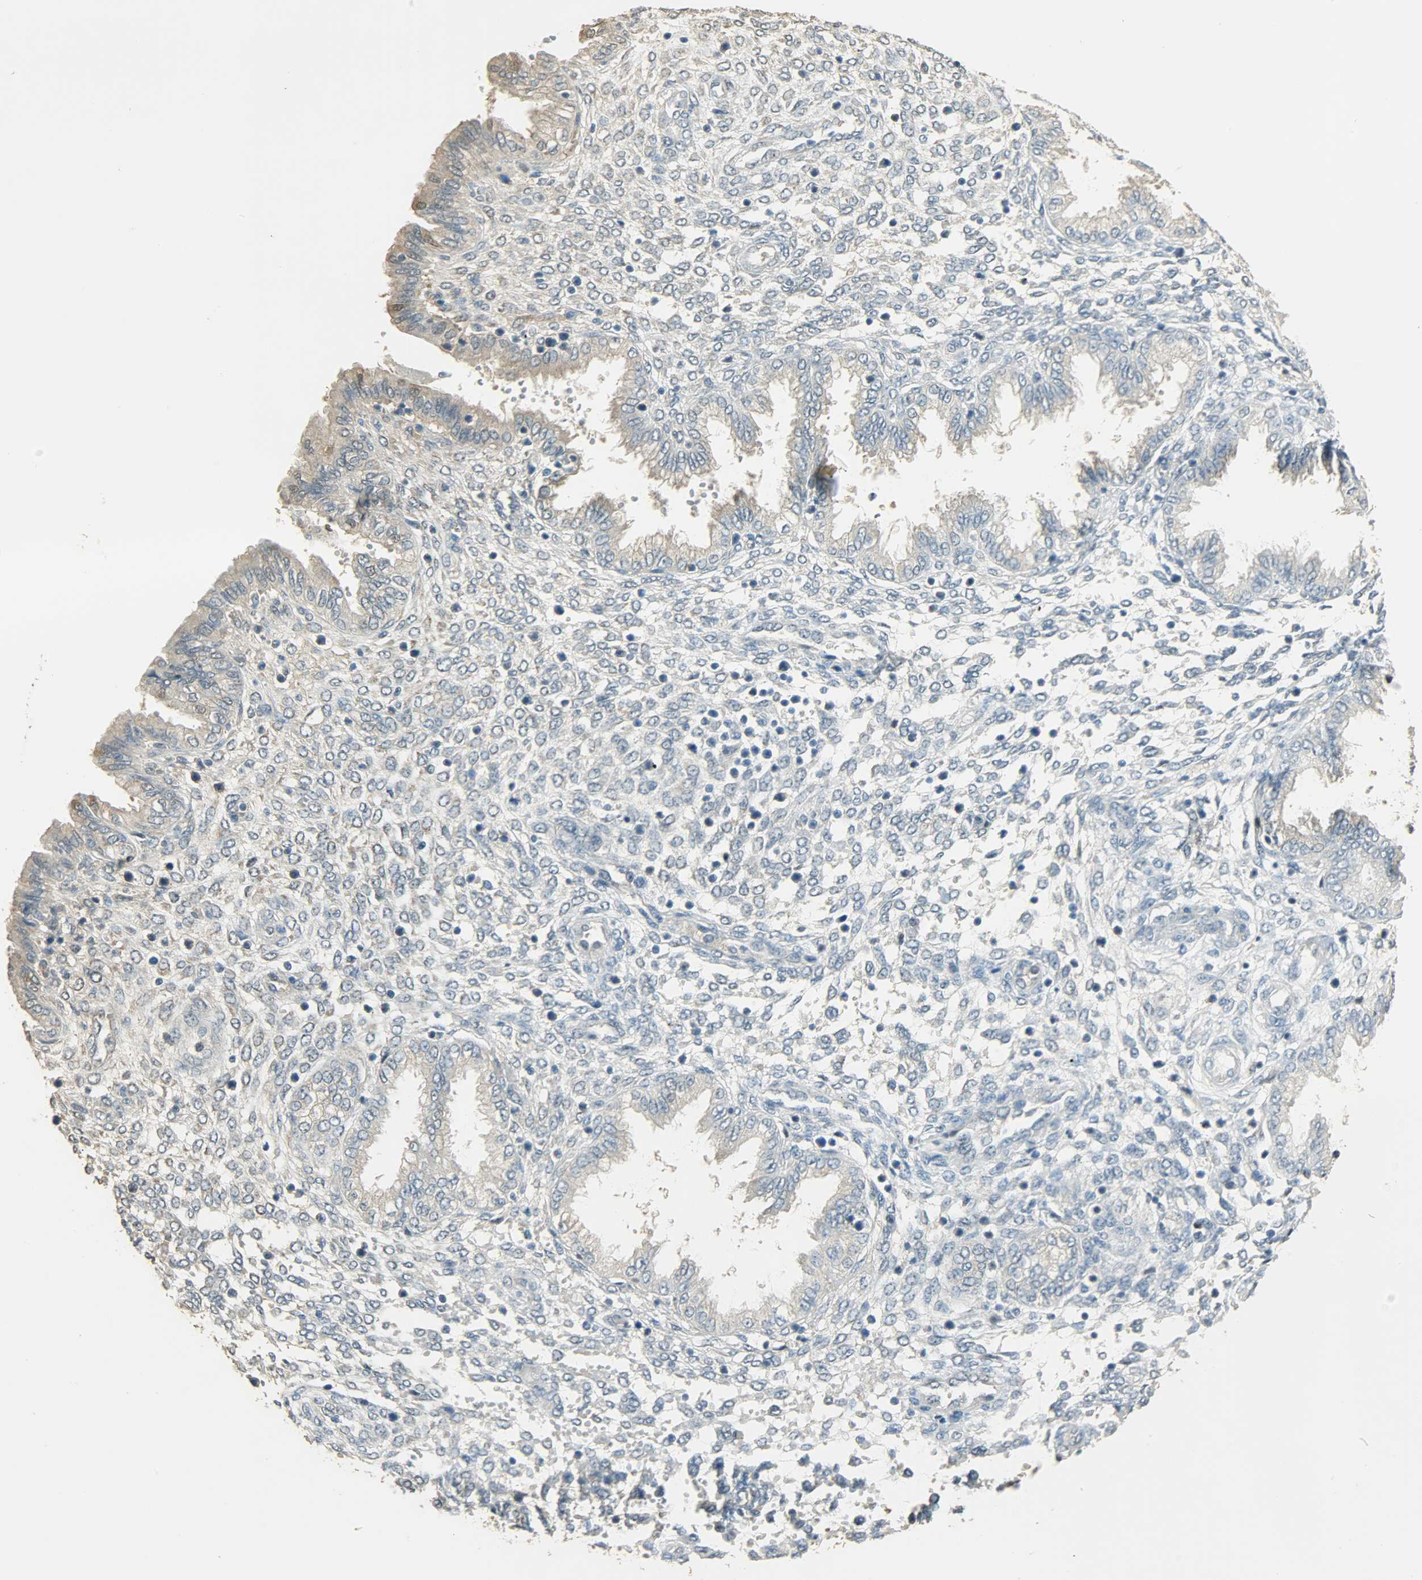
{"staining": {"intensity": "negative", "quantity": "none", "location": "none"}, "tissue": "endometrium", "cell_type": "Cells in endometrial stroma", "image_type": "normal", "snomed": [{"axis": "morphology", "description": "Normal tissue, NOS"}, {"axis": "topography", "description": "Endometrium"}], "caption": "Protein analysis of normal endometrium demonstrates no significant expression in cells in endometrial stroma.", "gene": "PRMT5", "patient": {"sex": "female", "age": 33}}